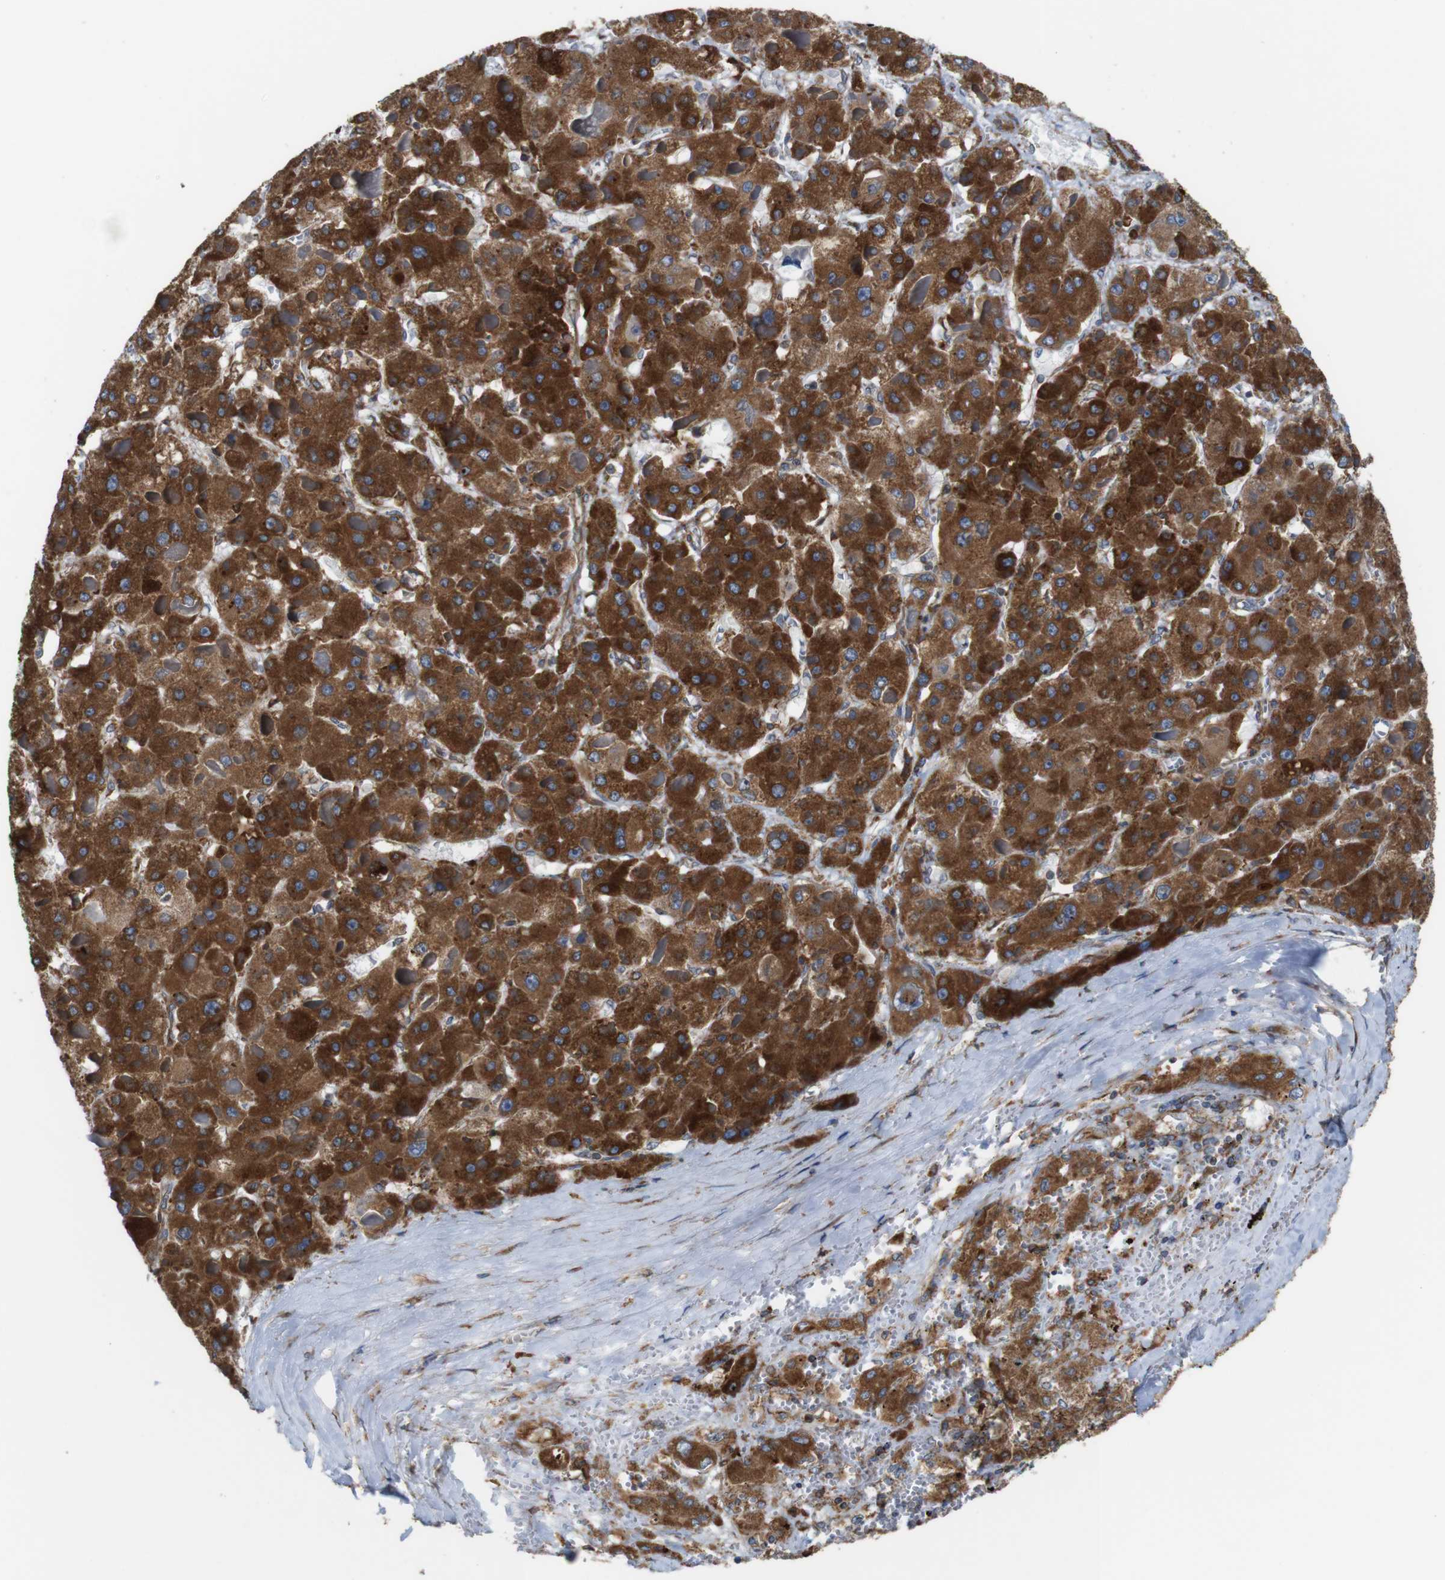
{"staining": {"intensity": "strong", "quantity": ">75%", "location": "cytoplasmic/membranous"}, "tissue": "liver cancer", "cell_type": "Tumor cells", "image_type": "cancer", "snomed": [{"axis": "morphology", "description": "Carcinoma, Hepatocellular, NOS"}, {"axis": "topography", "description": "Liver"}], "caption": "The immunohistochemical stain highlights strong cytoplasmic/membranous expression in tumor cells of liver hepatocellular carcinoma tissue.", "gene": "UGGT1", "patient": {"sex": "female", "age": 73}}